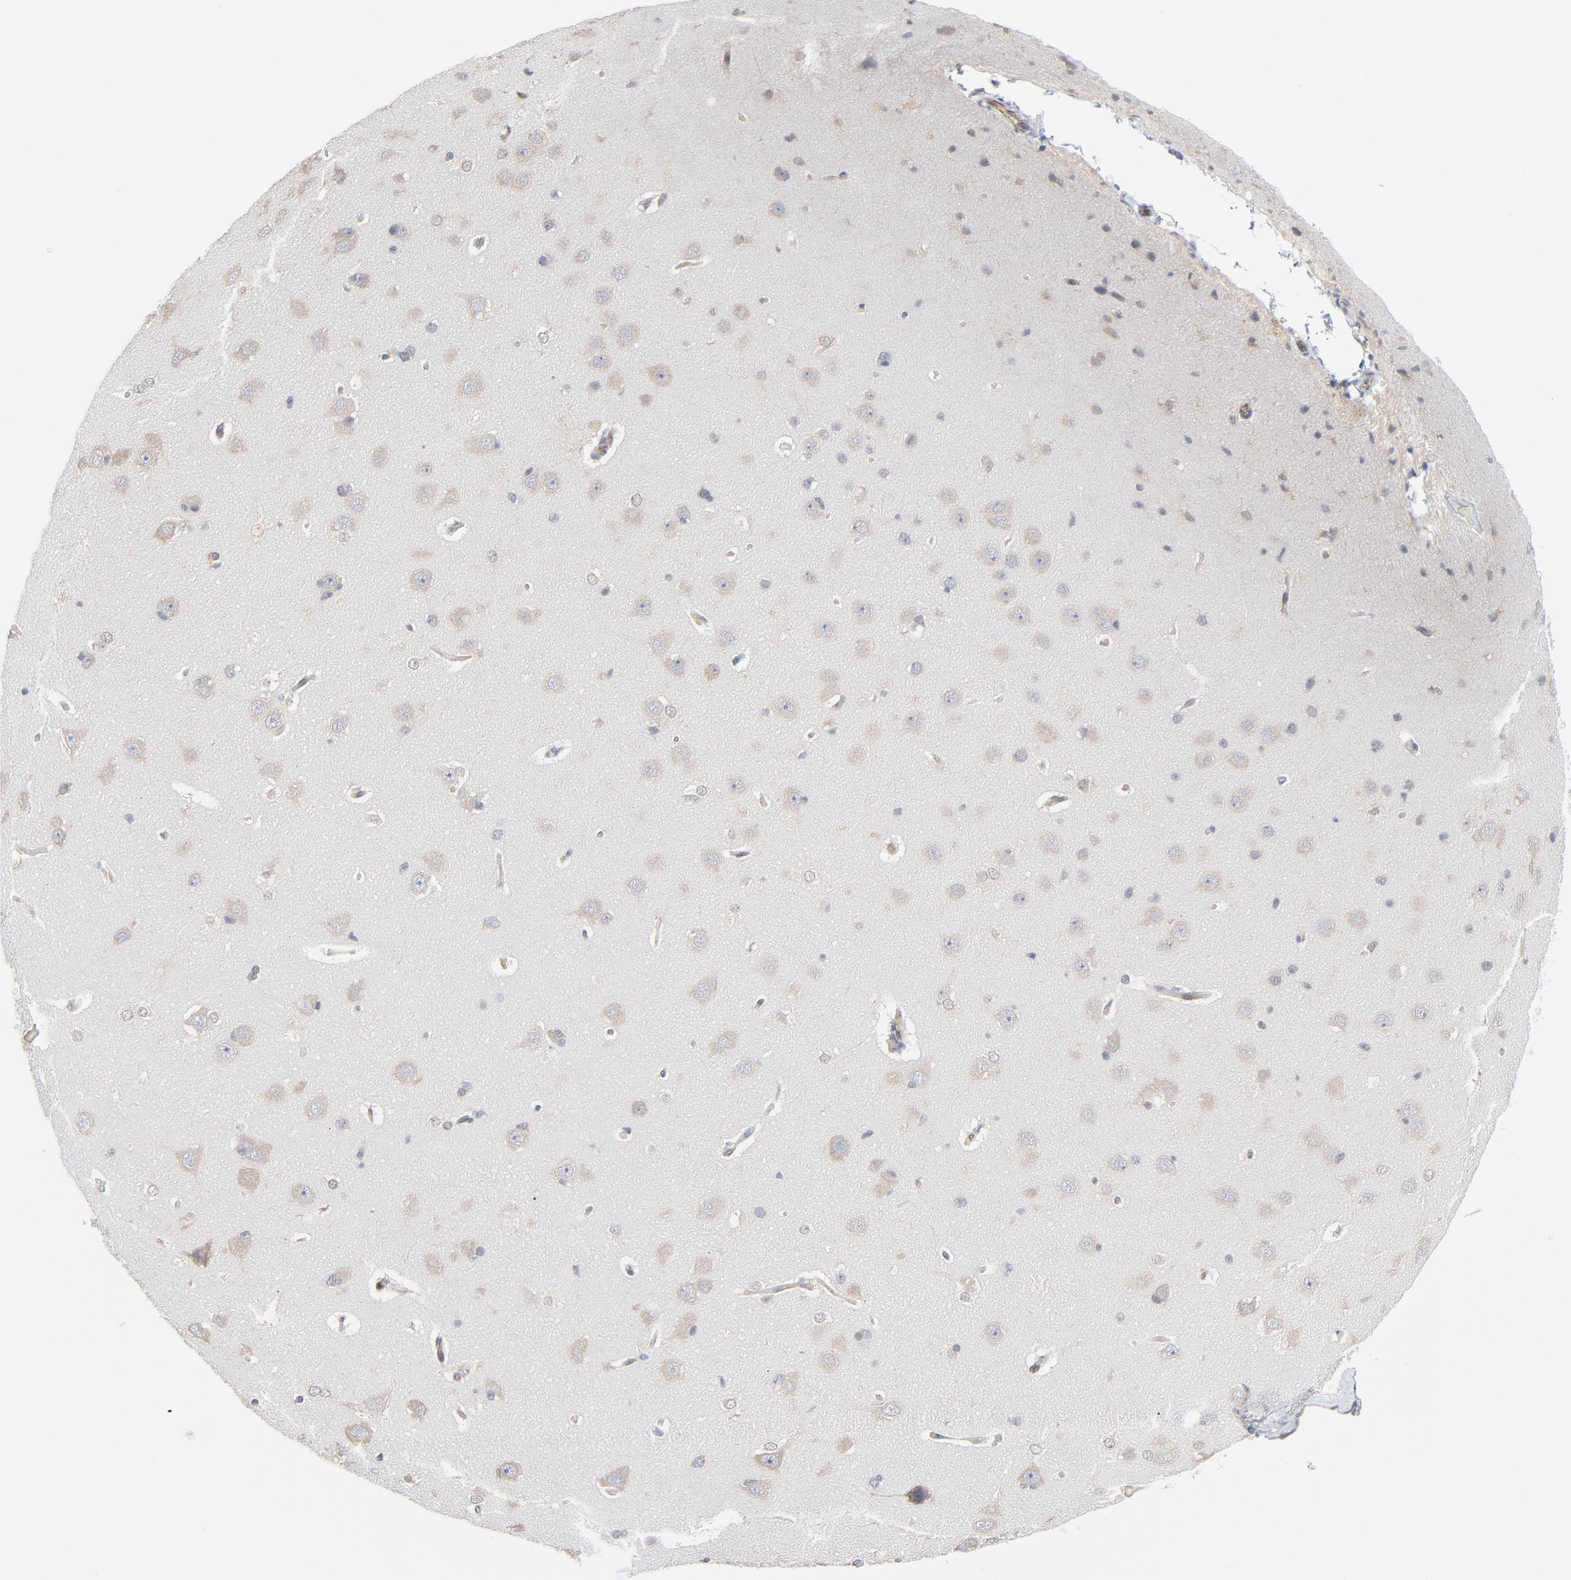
{"staining": {"intensity": "moderate", "quantity": ">75%", "location": "cytoplasmic/membranous"}, "tissue": "cerebral cortex", "cell_type": "Endothelial cells", "image_type": "normal", "snomed": [{"axis": "morphology", "description": "Normal tissue, NOS"}, {"axis": "topography", "description": "Cerebral cortex"}], "caption": "Cerebral cortex stained for a protein displays moderate cytoplasmic/membranous positivity in endothelial cells. (DAB (3,3'-diaminobenzidine) = brown stain, brightfield microscopy at high magnification).", "gene": "ITPR3", "patient": {"sex": "female", "age": 45}}